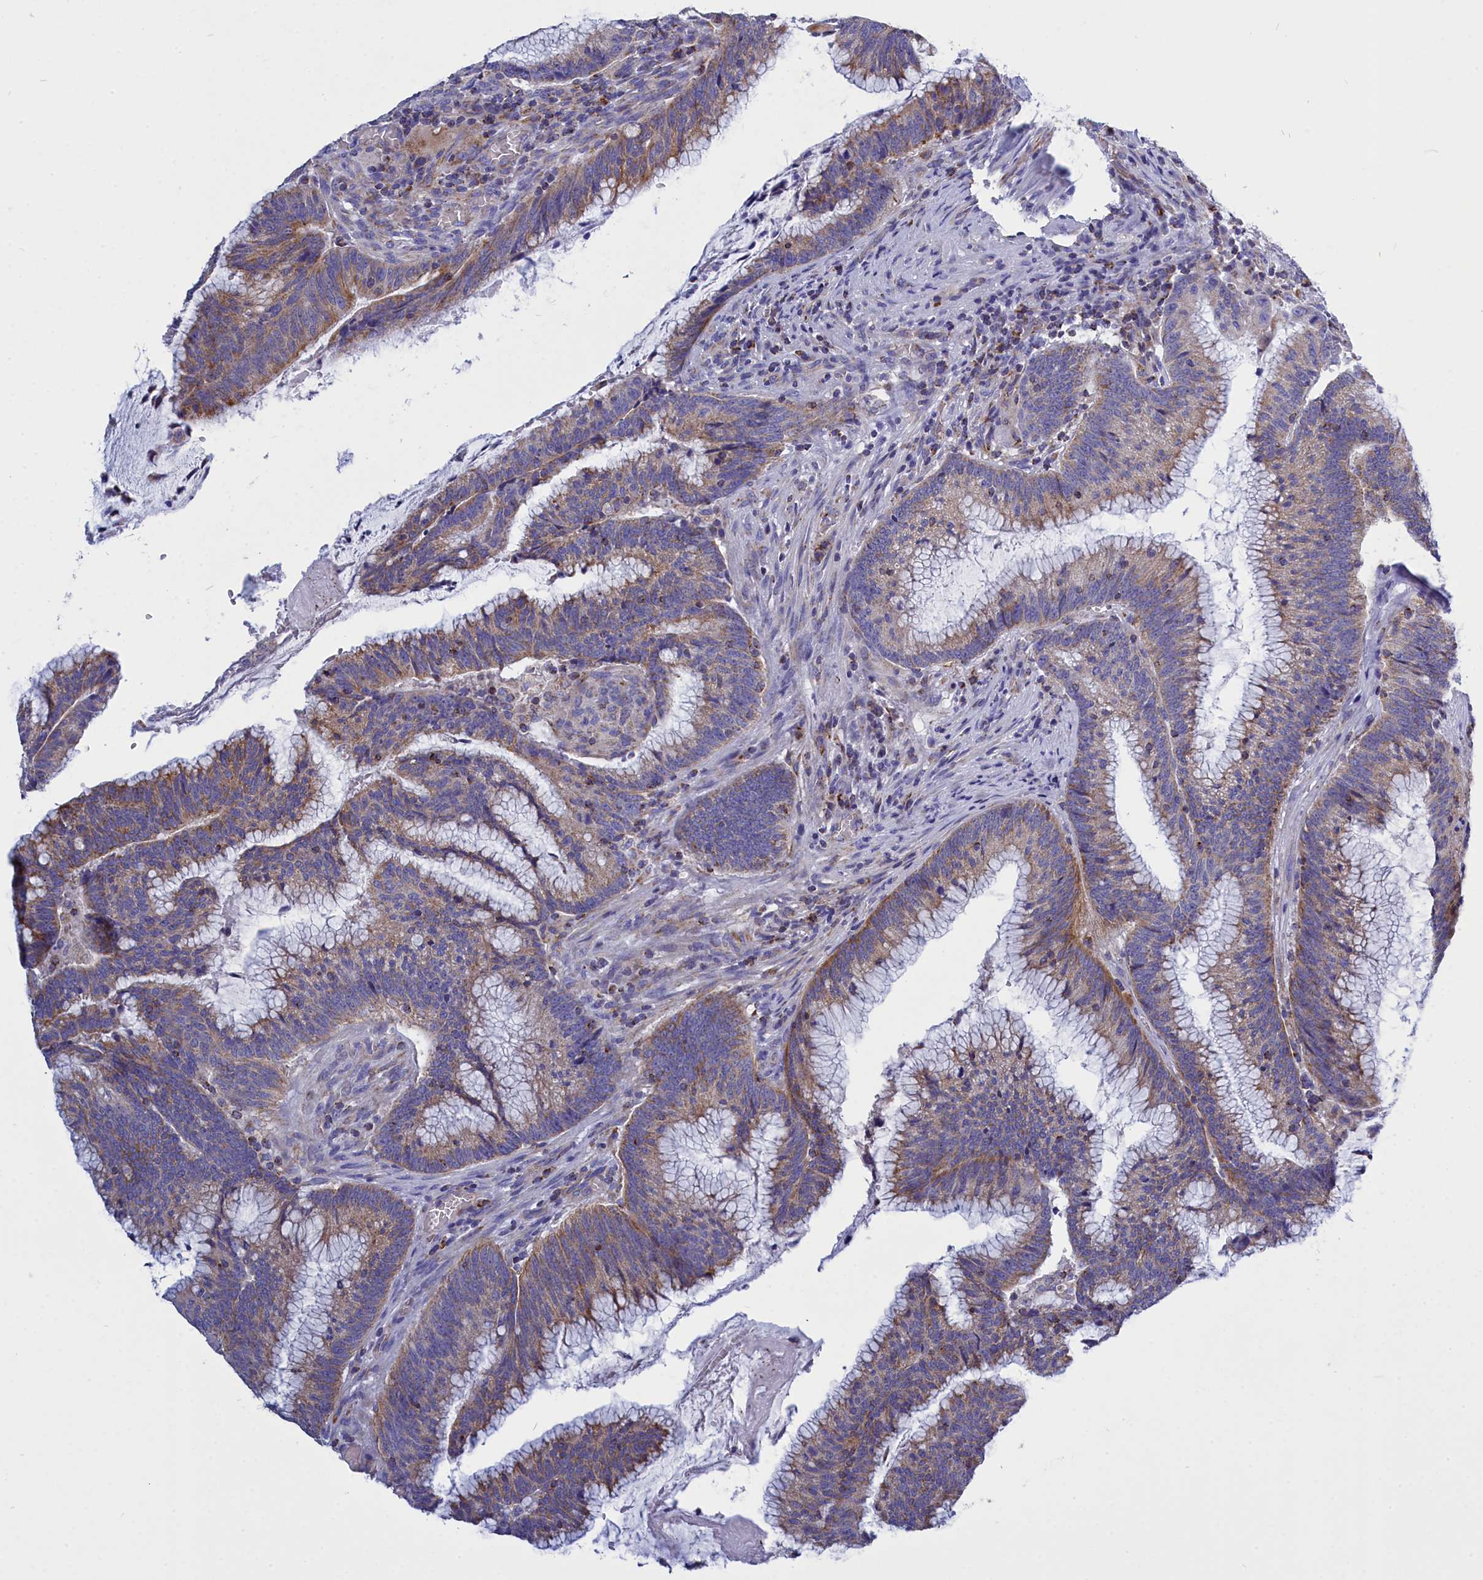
{"staining": {"intensity": "moderate", "quantity": "25%-75%", "location": "cytoplasmic/membranous"}, "tissue": "colorectal cancer", "cell_type": "Tumor cells", "image_type": "cancer", "snomed": [{"axis": "morphology", "description": "Adenocarcinoma, NOS"}, {"axis": "topography", "description": "Rectum"}], "caption": "Adenocarcinoma (colorectal) stained with immunohistochemistry shows moderate cytoplasmic/membranous positivity in about 25%-75% of tumor cells.", "gene": "CCRL2", "patient": {"sex": "female", "age": 77}}